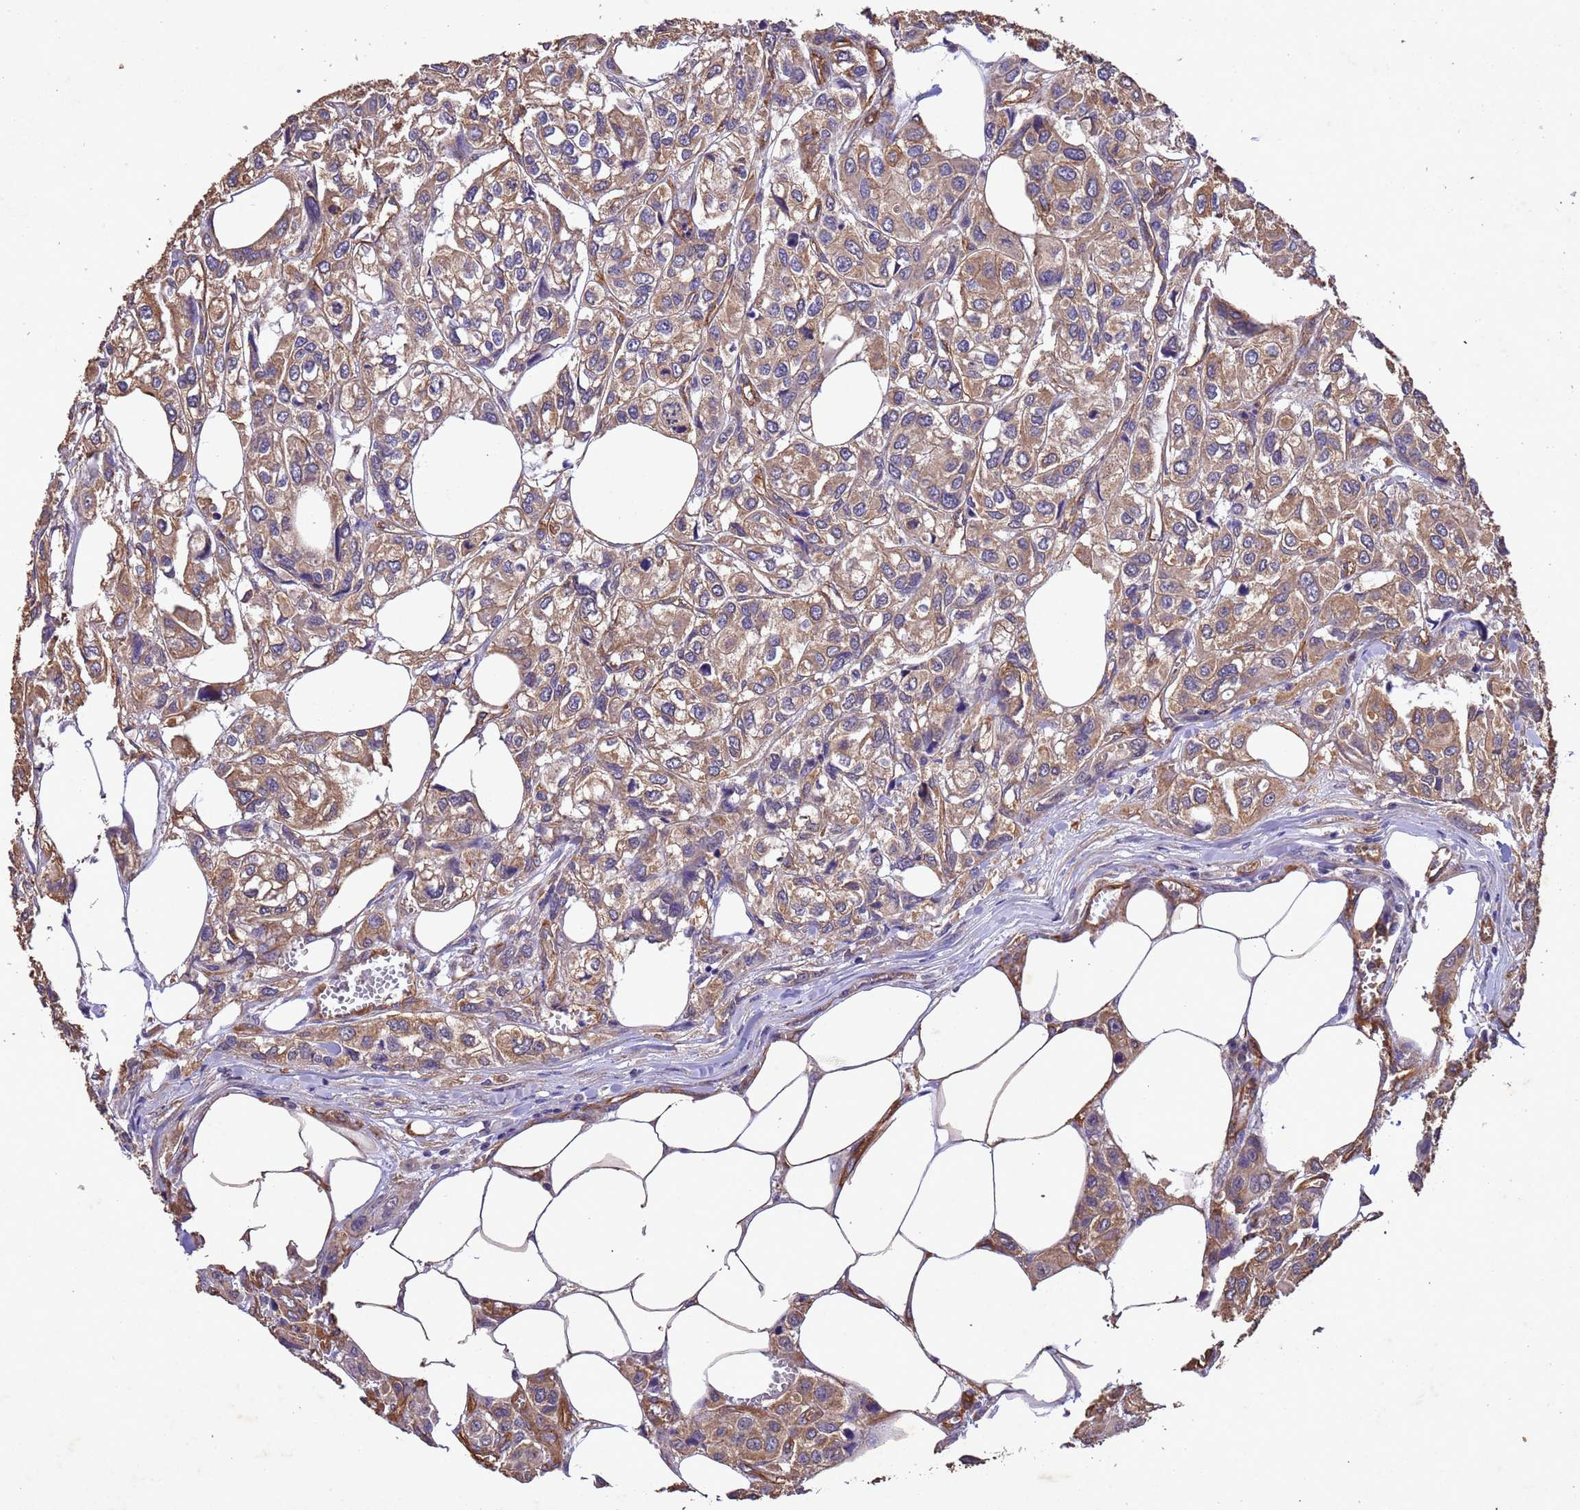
{"staining": {"intensity": "moderate", "quantity": ">75%", "location": "cytoplasmic/membranous"}, "tissue": "urothelial cancer", "cell_type": "Tumor cells", "image_type": "cancer", "snomed": [{"axis": "morphology", "description": "Urothelial carcinoma, High grade"}, {"axis": "topography", "description": "Urinary bladder"}], "caption": "Moderate cytoplasmic/membranous positivity for a protein is present in approximately >75% of tumor cells of high-grade urothelial carcinoma using immunohistochemistry.", "gene": "MTX3", "patient": {"sex": "male", "age": 67}}